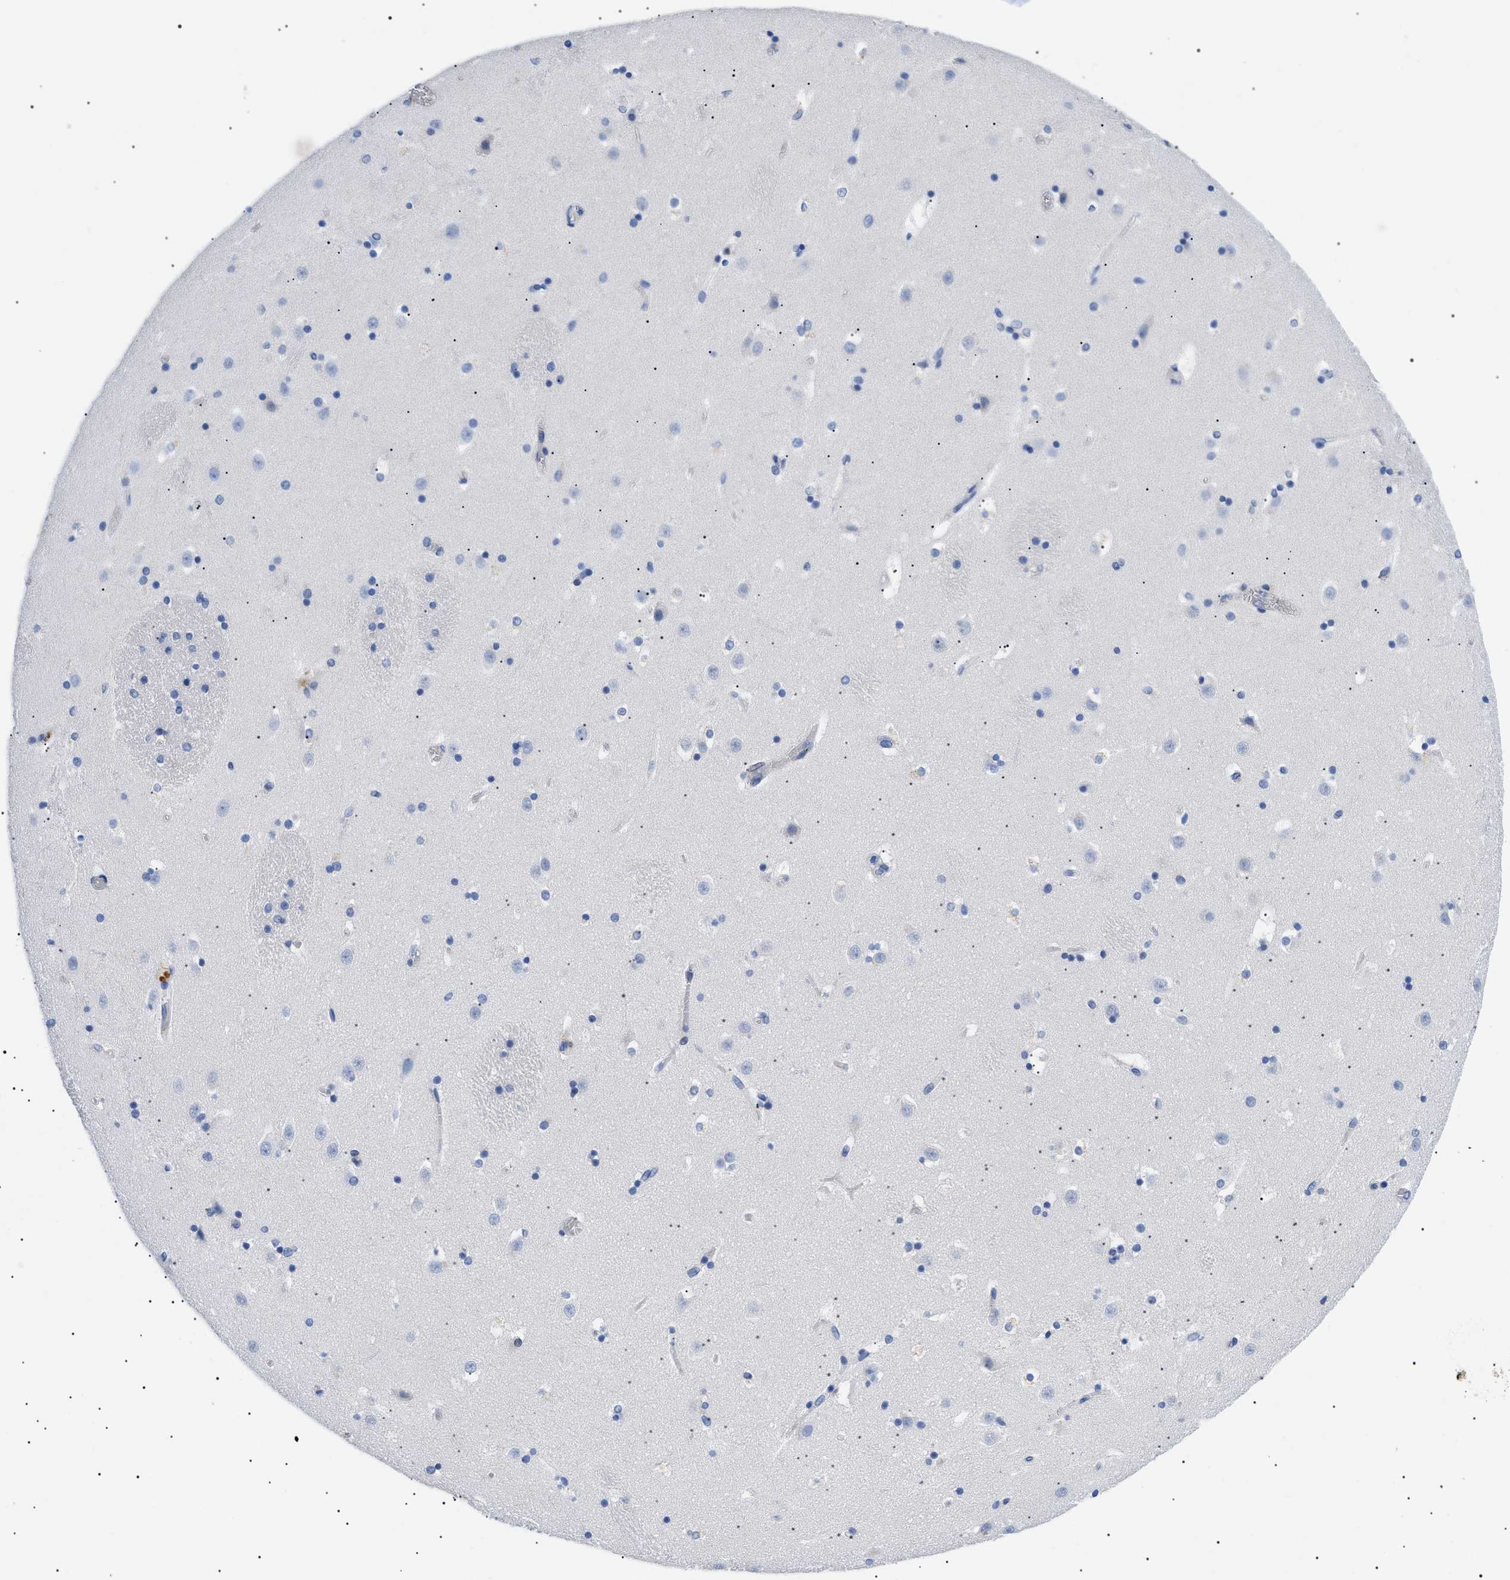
{"staining": {"intensity": "negative", "quantity": "none", "location": "none"}, "tissue": "caudate", "cell_type": "Glial cells", "image_type": "normal", "snomed": [{"axis": "morphology", "description": "Normal tissue, NOS"}, {"axis": "topography", "description": "Lateral ventricle wall"}], "caption": "Immunohistochemistry micrograph of benign human caudate stained for a protein (brown), which exhibits no expression in glial cells.", "gene": "ACKR1", "patient": {"sex": "male", "age": 45}}